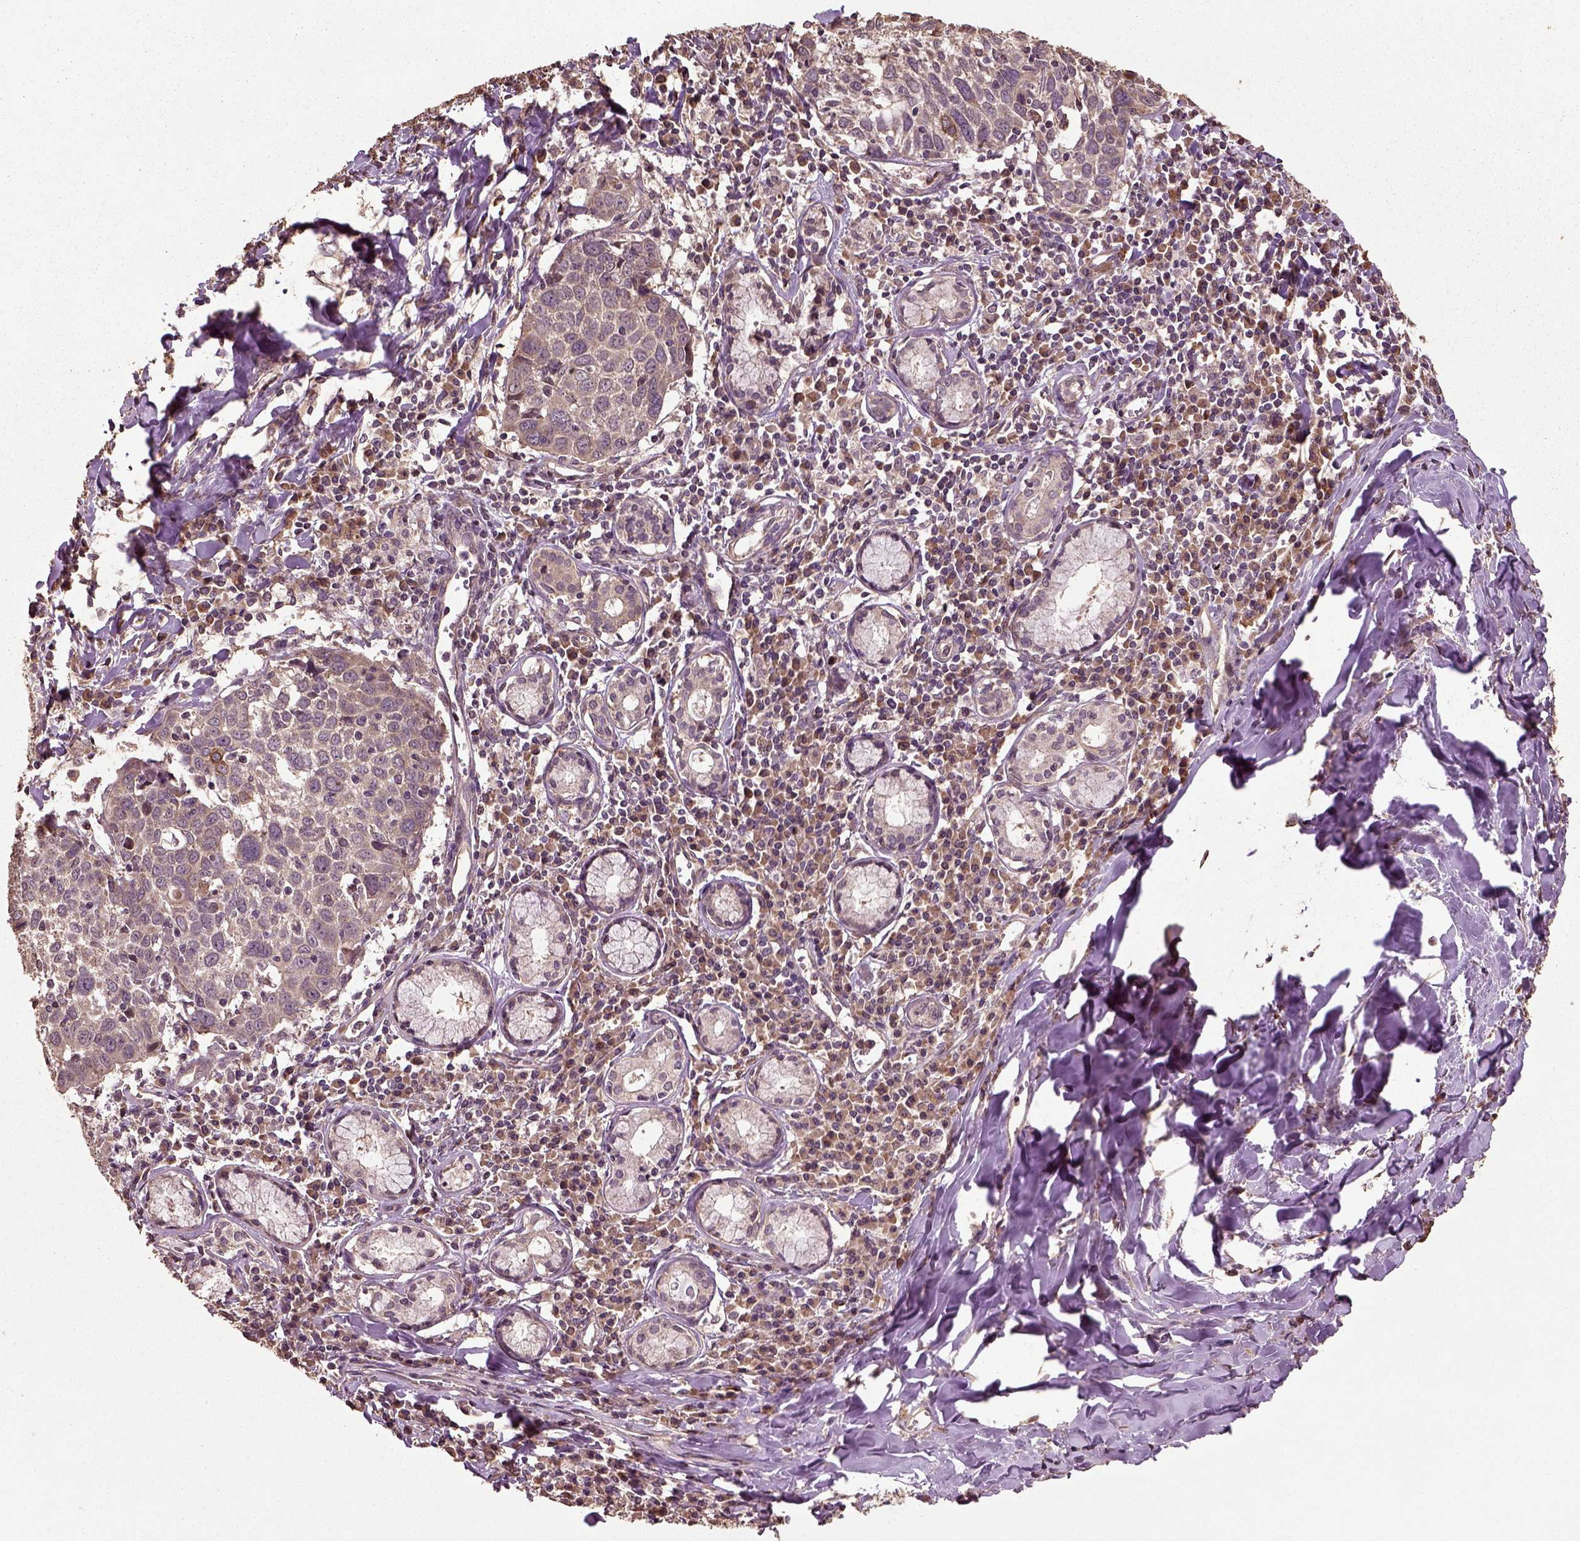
{"staining": {"intensity": "negative", "quantity": "none", "location": "none"}, "tissue": "lung cancer", "cell_type": "Tumor cells", "image_type": "cancer", "snomed": [{"axis": "morphology", "description": "Squamous cell carcinoma, NOS"}, {"axis": "topography", "description": "Lung"}], "caption": "This photomicrograph is of lung squamous cell carcinoma stained with immunohistochemistry to label a protein in brown with the nuclei are counter-stained blue. There is no expression in tumor cells.", "gene": "ERV3-1", "patient": {"sex": "male", "age": 57}}